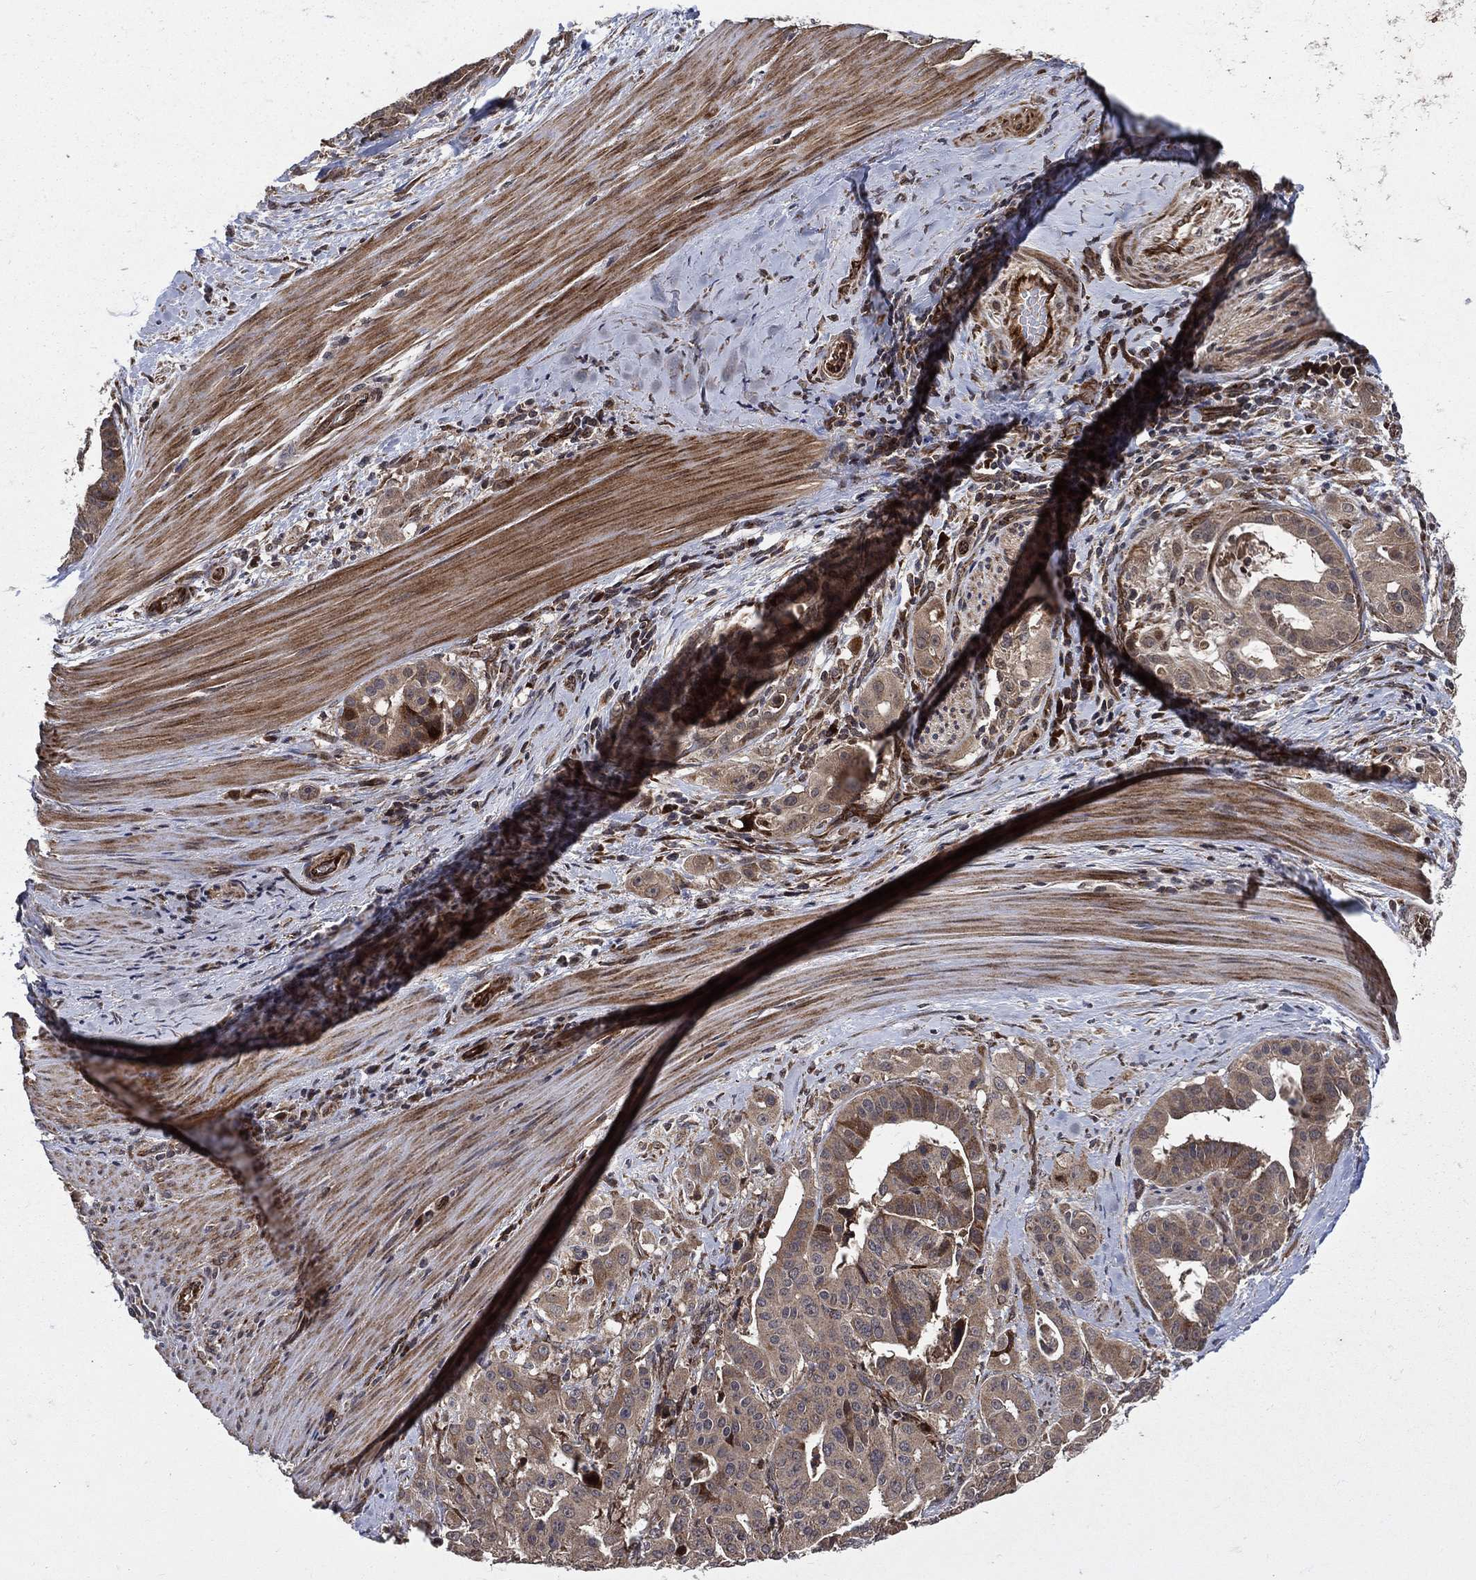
{"staining": {"intensity": "moderate", "quantity": ">75%", "location": "cytoplasmic/membranous"}, "tissue": "stomach cancer", "cell_type": "Tumor cells", "image_type": "cancer", "snomed": [{"axis": "morphology", "description": "Adenocarcinoma, NOS"}, {"axis": "topography", "description": "Stomach"}], "caption": "A brown stain highlights moderate cytoplasmic/membranous staining of a protein in stomach adenocarcinoma tumor cells.", "gene": "RAB11FIP4", "patient": {"sex": "male", "age": 48}}